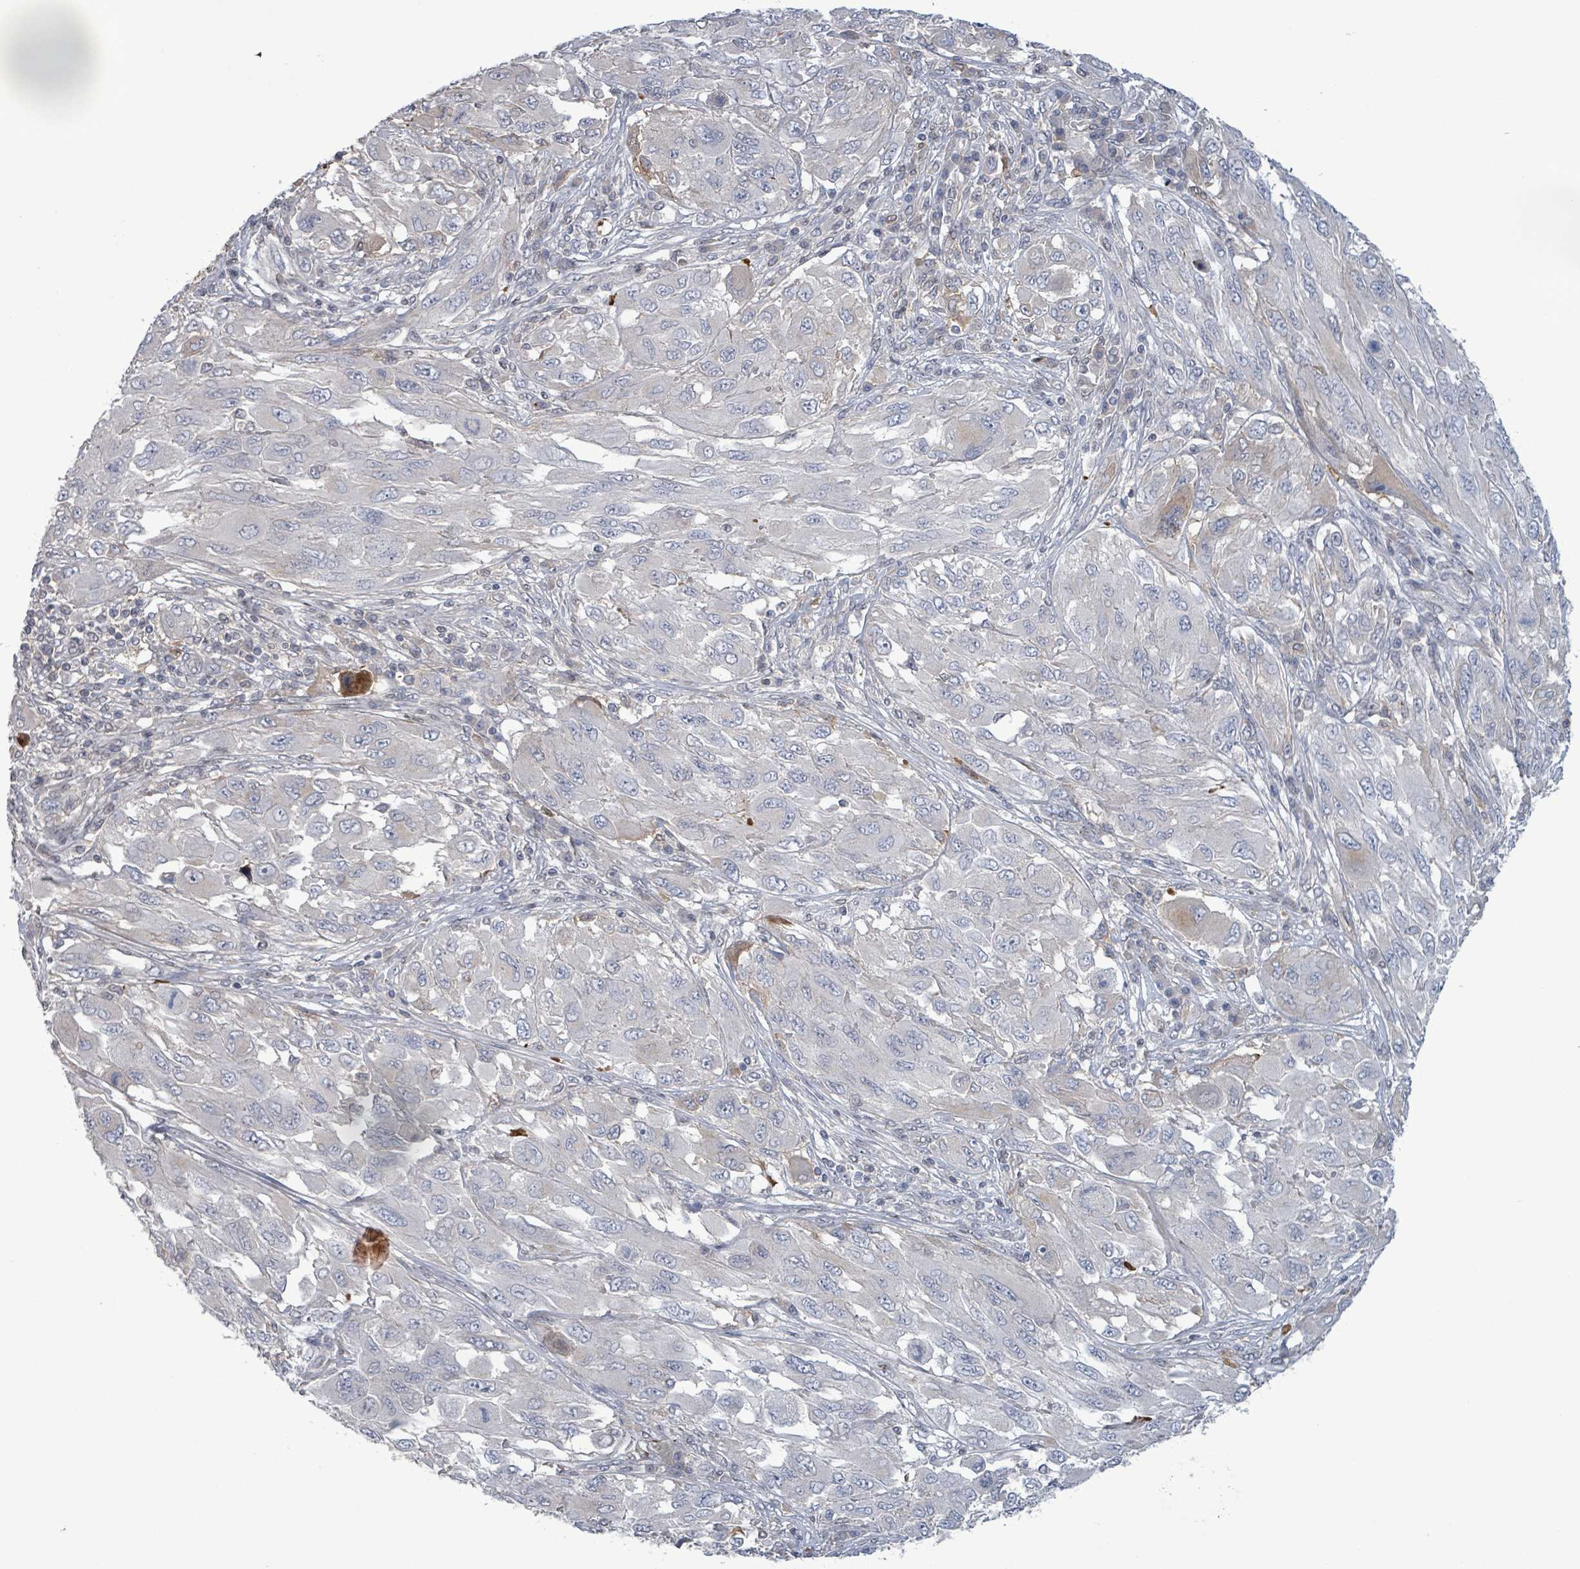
{"staining": {"intensity": "negative", "quantity": "none", "location": "none"}, "tissue": "melanoma", "cell_type": "Tumor cells", "image_type": "cancer", "snomed": [{"axis": "morphology", "description": "Malignant melanoma, NOS"}, {"axis": "topography", "description": "Skin"}], "caption": "Immunohistochemistry (IHC) image of neoplastic tissue: malignant melanoma stained with DAB exhibits no significant protein expression in tumor cells. (Stains: DAB (3,3'-diaminobenzidine) immunohistochemistry (IHC) with hematoxylin counter stain, Microscopy: brightfield microscopy at high magnification).", "gene": "GRM8", "patient": {"sex": "female", "age": 91}}